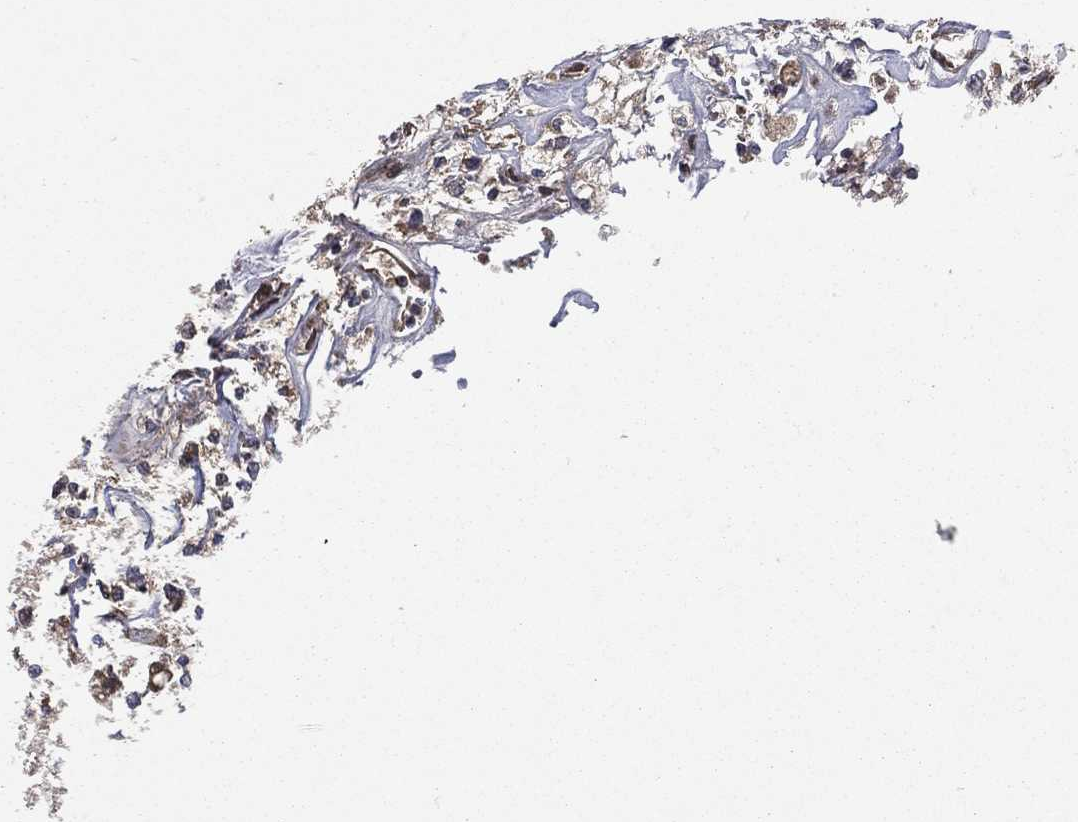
{"staining": {"intensity": "moderate", "quantity": "25%-75%", "location": "cytoplasmic/membranous"}, "tissue": "renal cancer", "cell_type": "Tumor cells", "image_type": "cancer", "snomed": [{"axis": "morphology", "description": "Adenocarcinoma, NOS"}, {"axis": "topography", "description": "Kidney"}], "caption": "High-power microscopy captured an immunohistochemistry (IHC) micrograph of renal cancer (adenocarcinoma), revealing moderate cytoplasmic/membranous positivity in about 25%-75% of tumor cells.", "gene": "RAB11FIP4", "patient": {"sex": "male", "age": 80}}